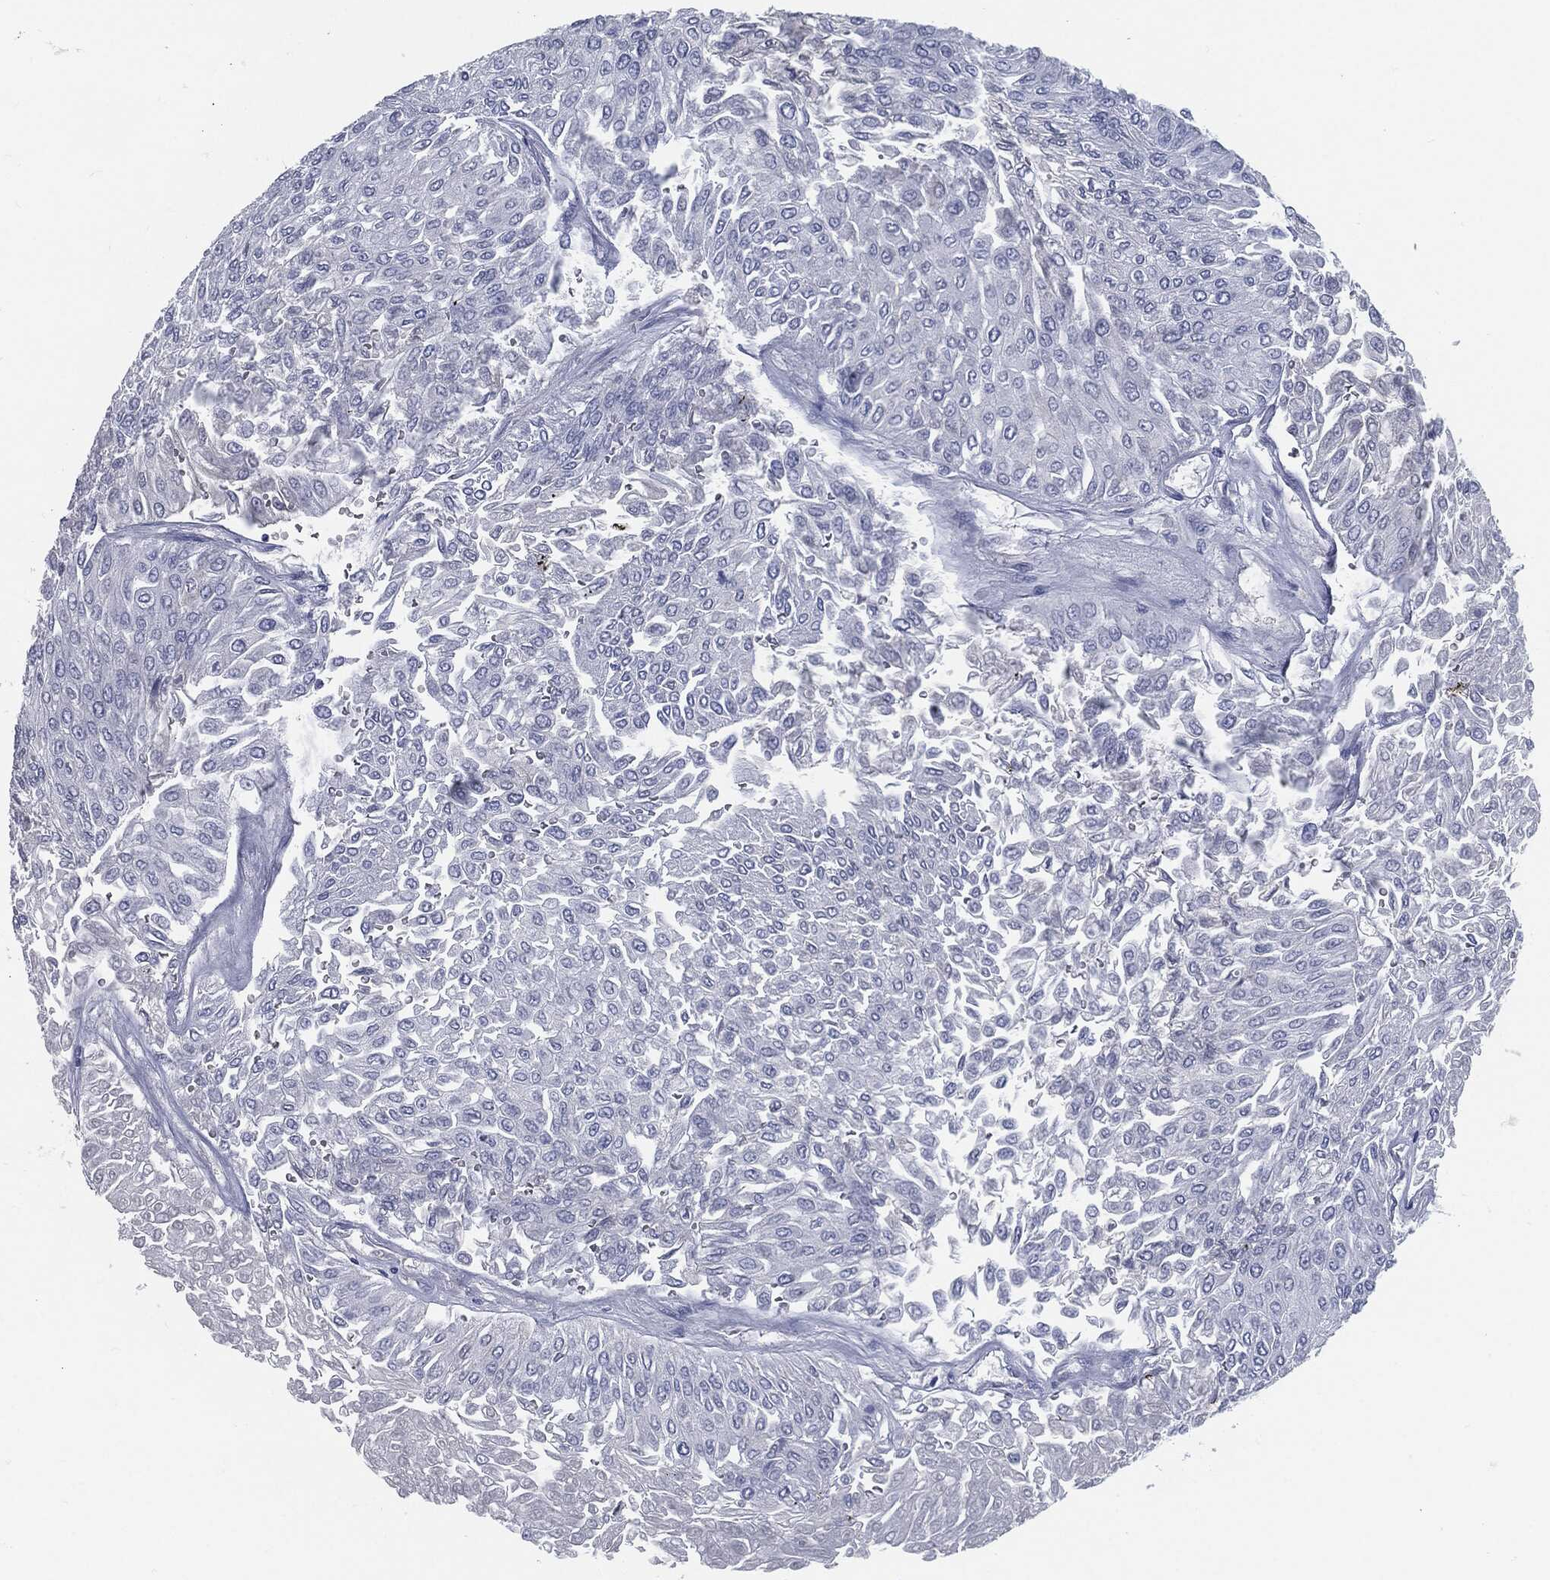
{"staining": {"intensity": "negative", "quantity": "none", "location": "none"}, "tissue": "urothelial cancer", "cell_type": "Tumor cells", "image_type": "cancer", "snomed": [{"axis": "morphology", "description": "Urothelial carcinoma, Low grade"}, {"axis": "topography", "description": "Urinary bladder"}], "caption": "High magnification brightfield microscopy of low-grade urothelial carcinoma stained with DAB (brown) and counterstained with hematoxylin (blue): tumor cells show no significant positivity. The staining was performed using DAB to visualize the protein expression in brown, while the nuclei were stained in blue with hematoxylin (Magnification: 20x).", "gene": "MST1", "patient": {"sex": "male", "age": 67}}